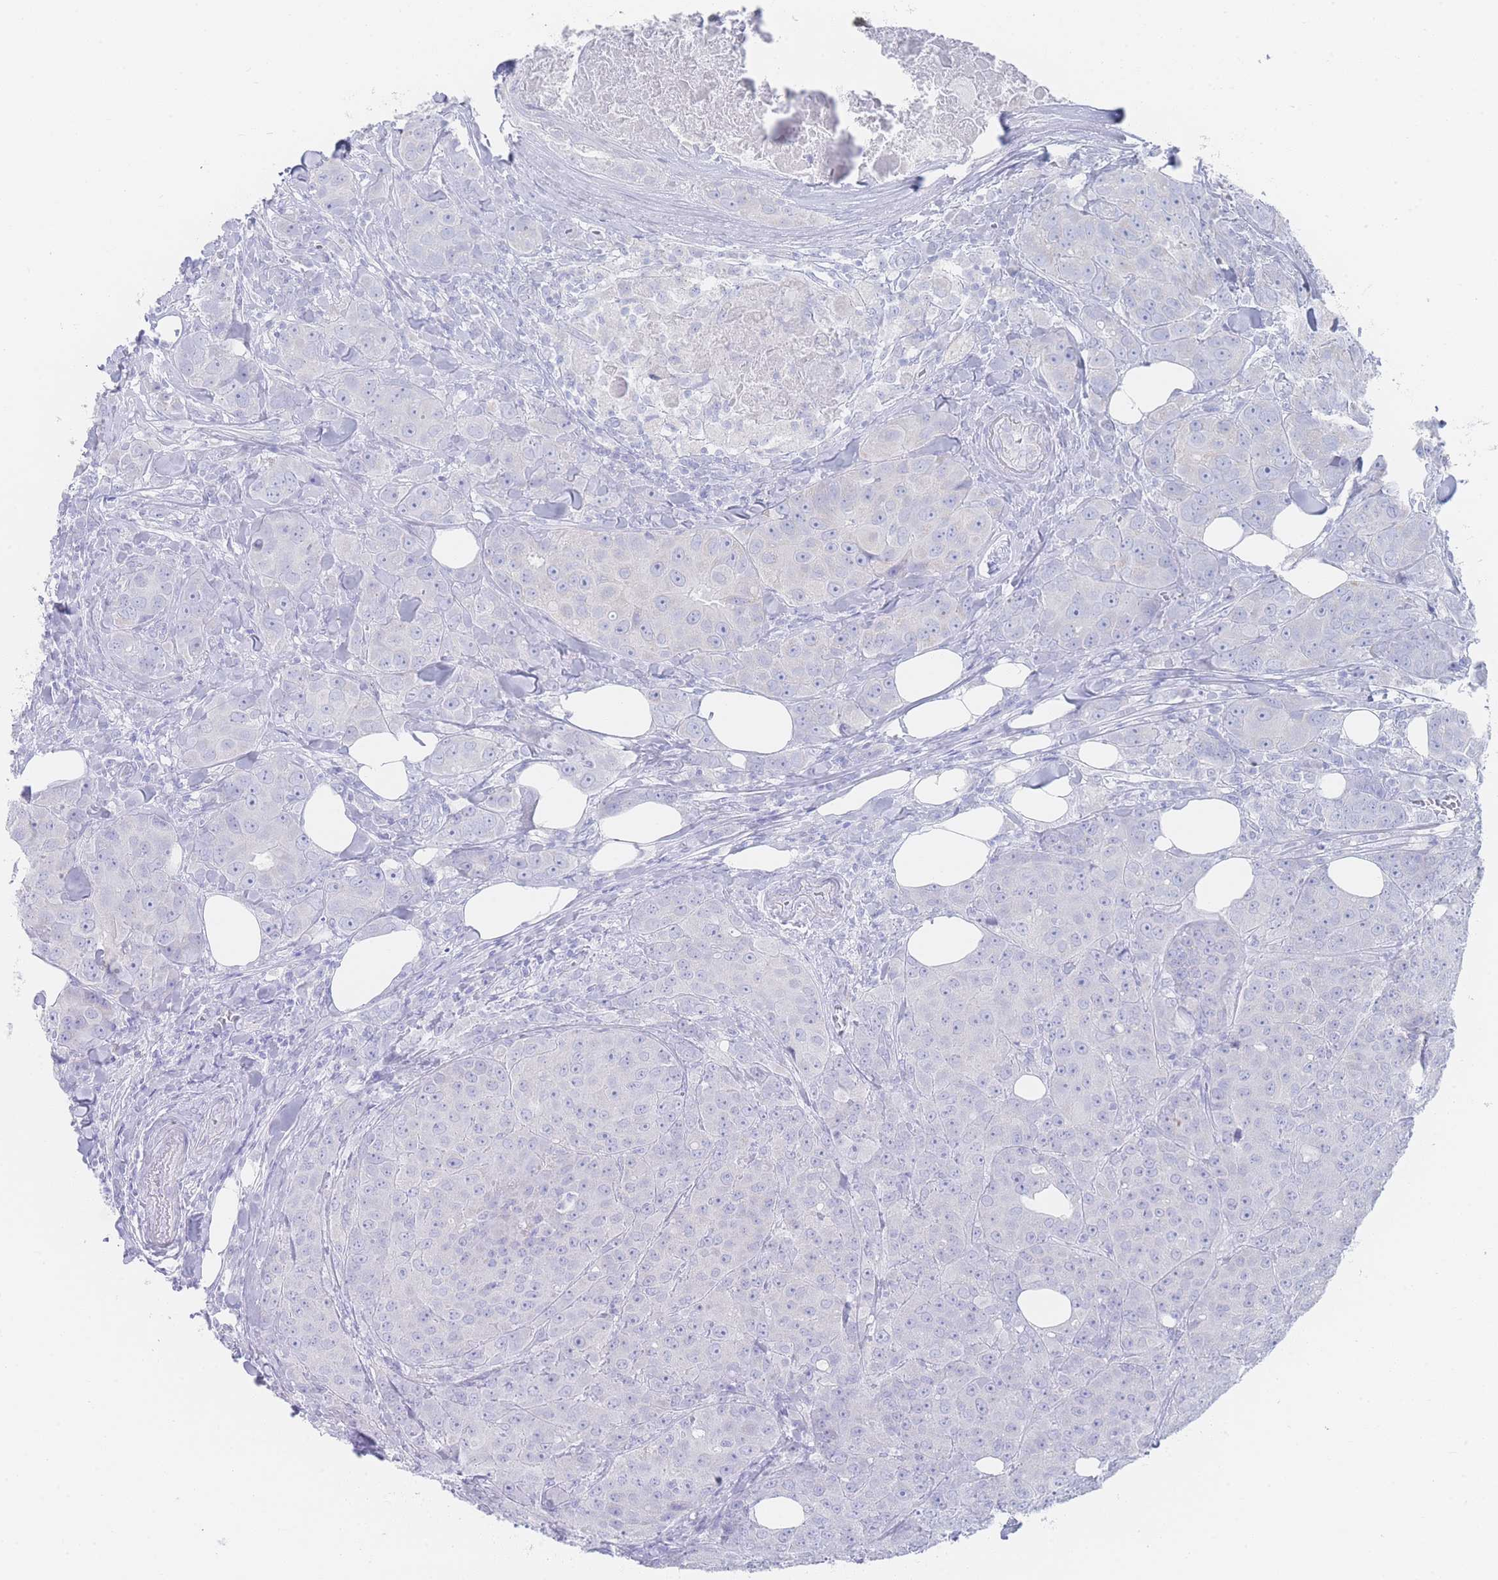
{"staining": {"intensity": "negative", "quantity": "none", "location": "none"}, "tissue": "breast cancer", "cell_type": "Tumor cells", "image_type": "cancer", "snomed": [{"axis": "morphology", "description": "Duct carcinoma"}, {"axis": "topography", "description": "Breast"}], "caption": "Immunohistochemical staining of breast cancer (invasive ductal carcinoma) exhibits no significant expression in tumor cells.", "gene": "LRRC37A", "patient": {"sex": "female", "age": 43}}